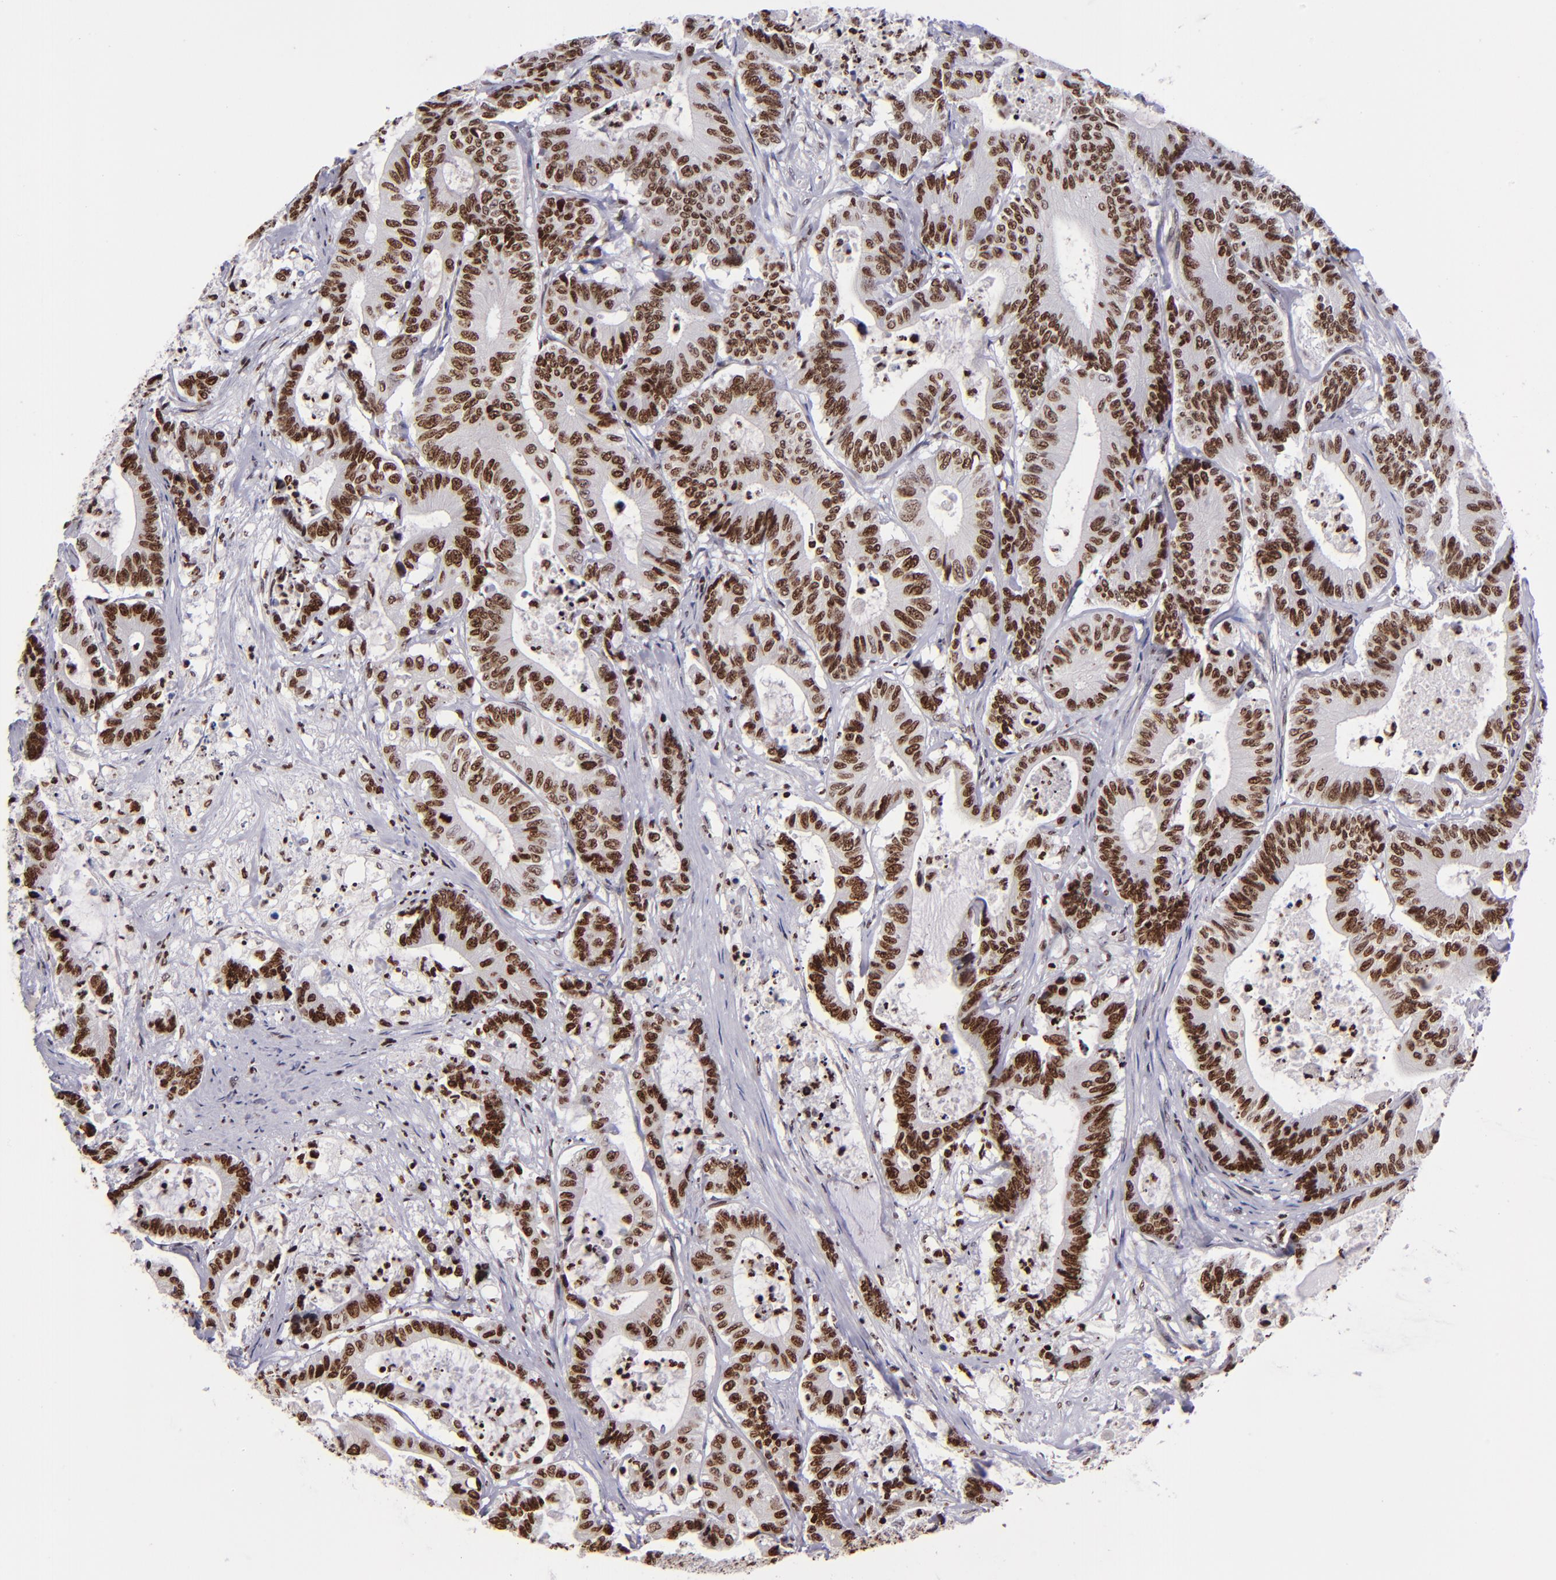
{"staining": {"intensity": "strong", "quantity": ">75%", "location": "nuclear"}, "tissue": "colorectal cancer", "cell_type": "Tumor cells", "image_type": "cancer", "snomed": [{"axis": "morphology", "description": "Adenocarcinoma, NOS"}, {"axis": "topography", "description": "Colon"}], "caption": "High-magnification brightfield microscopy of colorectal cancer (adenocarcinoma) stained with DAB (3,3'-diaminobenzidine) (brown) and counterstained with hematoxylin (blue). tumor cells exhibit strong nuclear positivity is appreciated in approximately>75% of cells. The protein of interest is stained brown, and the nuclei are stained in blue (DAB IHC with brightfield microscopy, high magnification).", "gene": "CDKL5", "patient": {"sex": "female", "age": 84}}